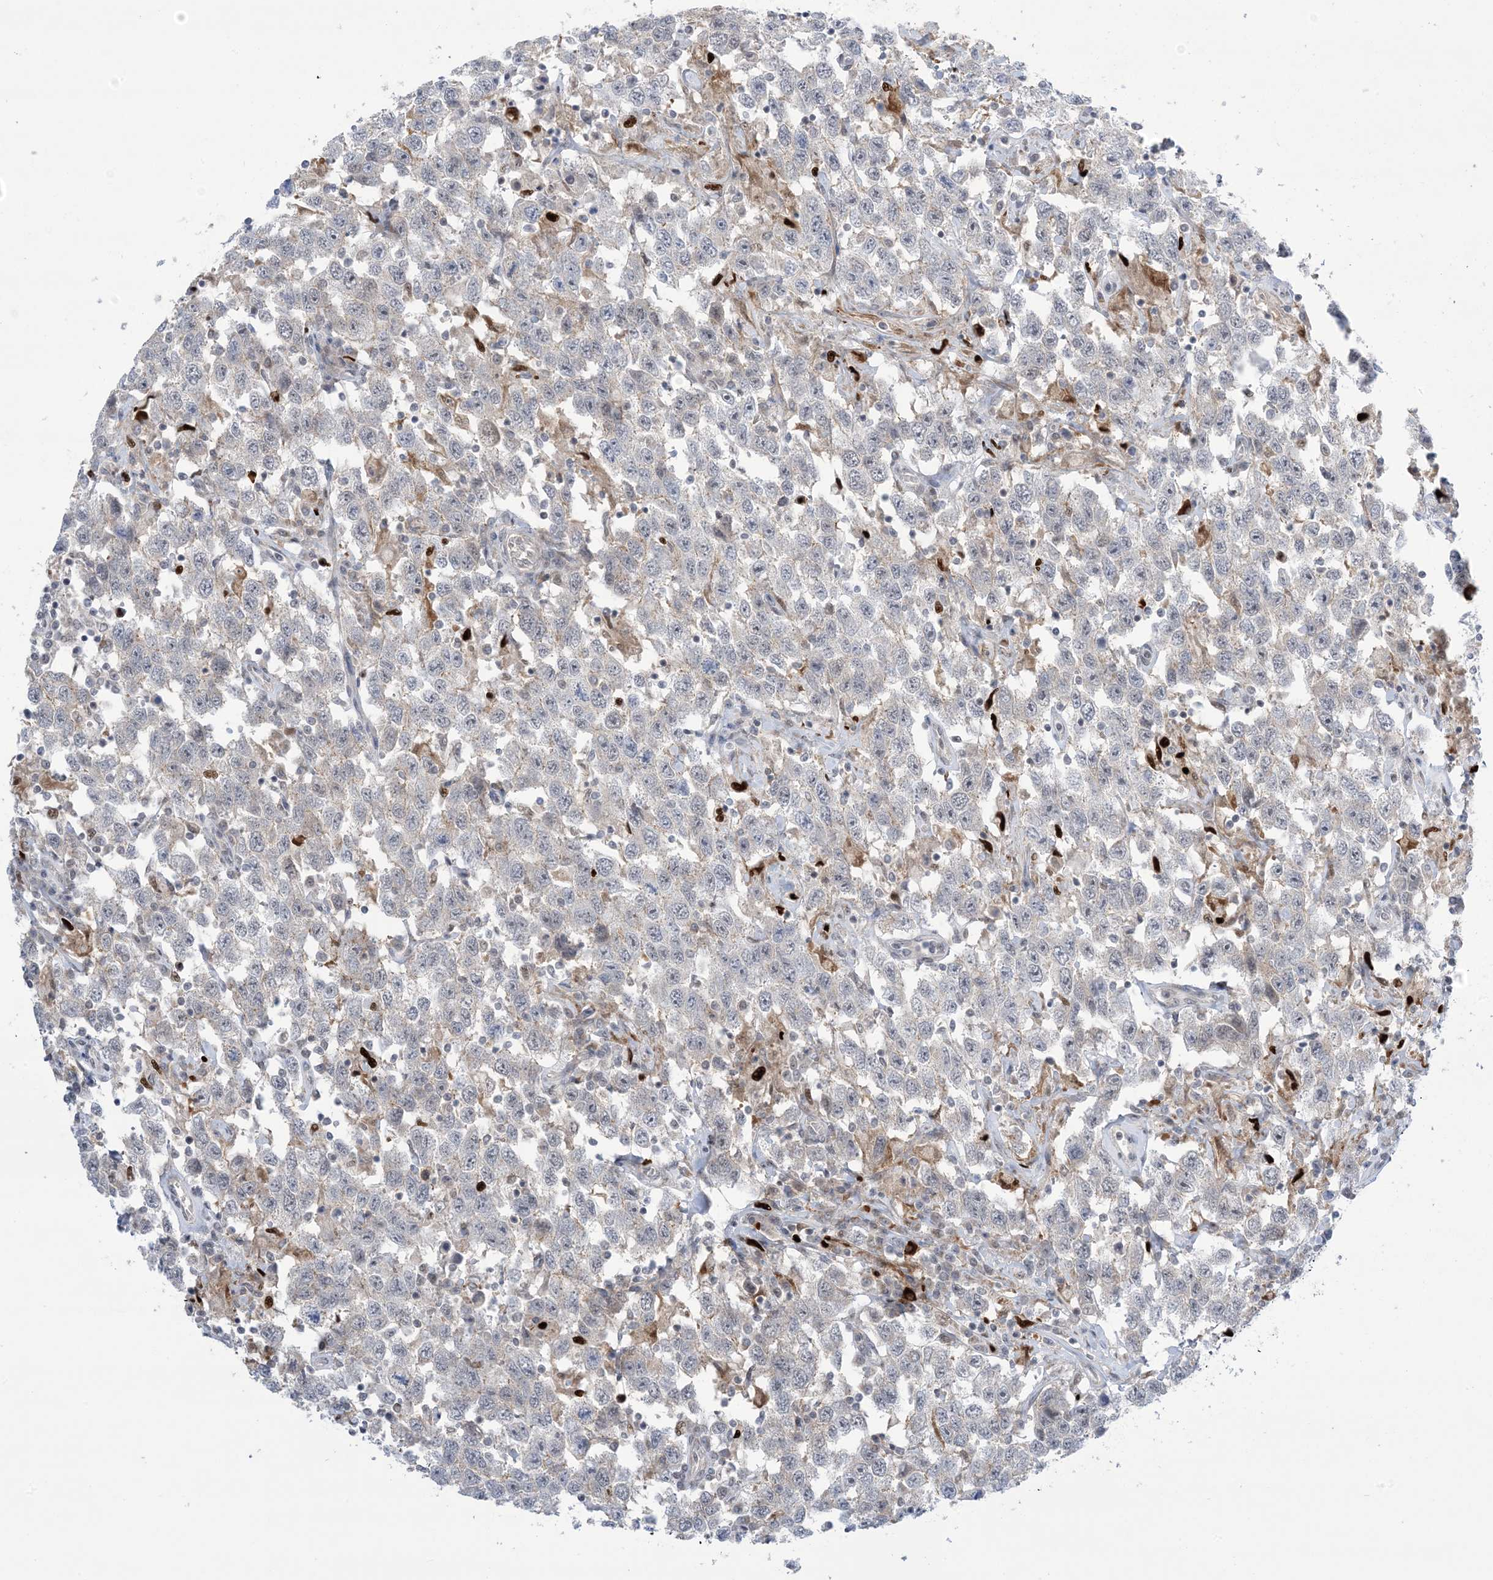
{"staining": {"intensity": "negative", "quantity": "none", "location": "none"}, "tissue": "testis cancer", "cell_type": "Tumor cells", "image_type": "cancer", "snomed": [{"axis": "morphology", "description": "Seminoma, NOS"}, {"axis": "topography", "description": "Testis"}], "caption": "Tumor cells show no significant positivity in seminoma (testis).", "gene": "TFPT", "patient": {"sex": "male", "age": 41}}